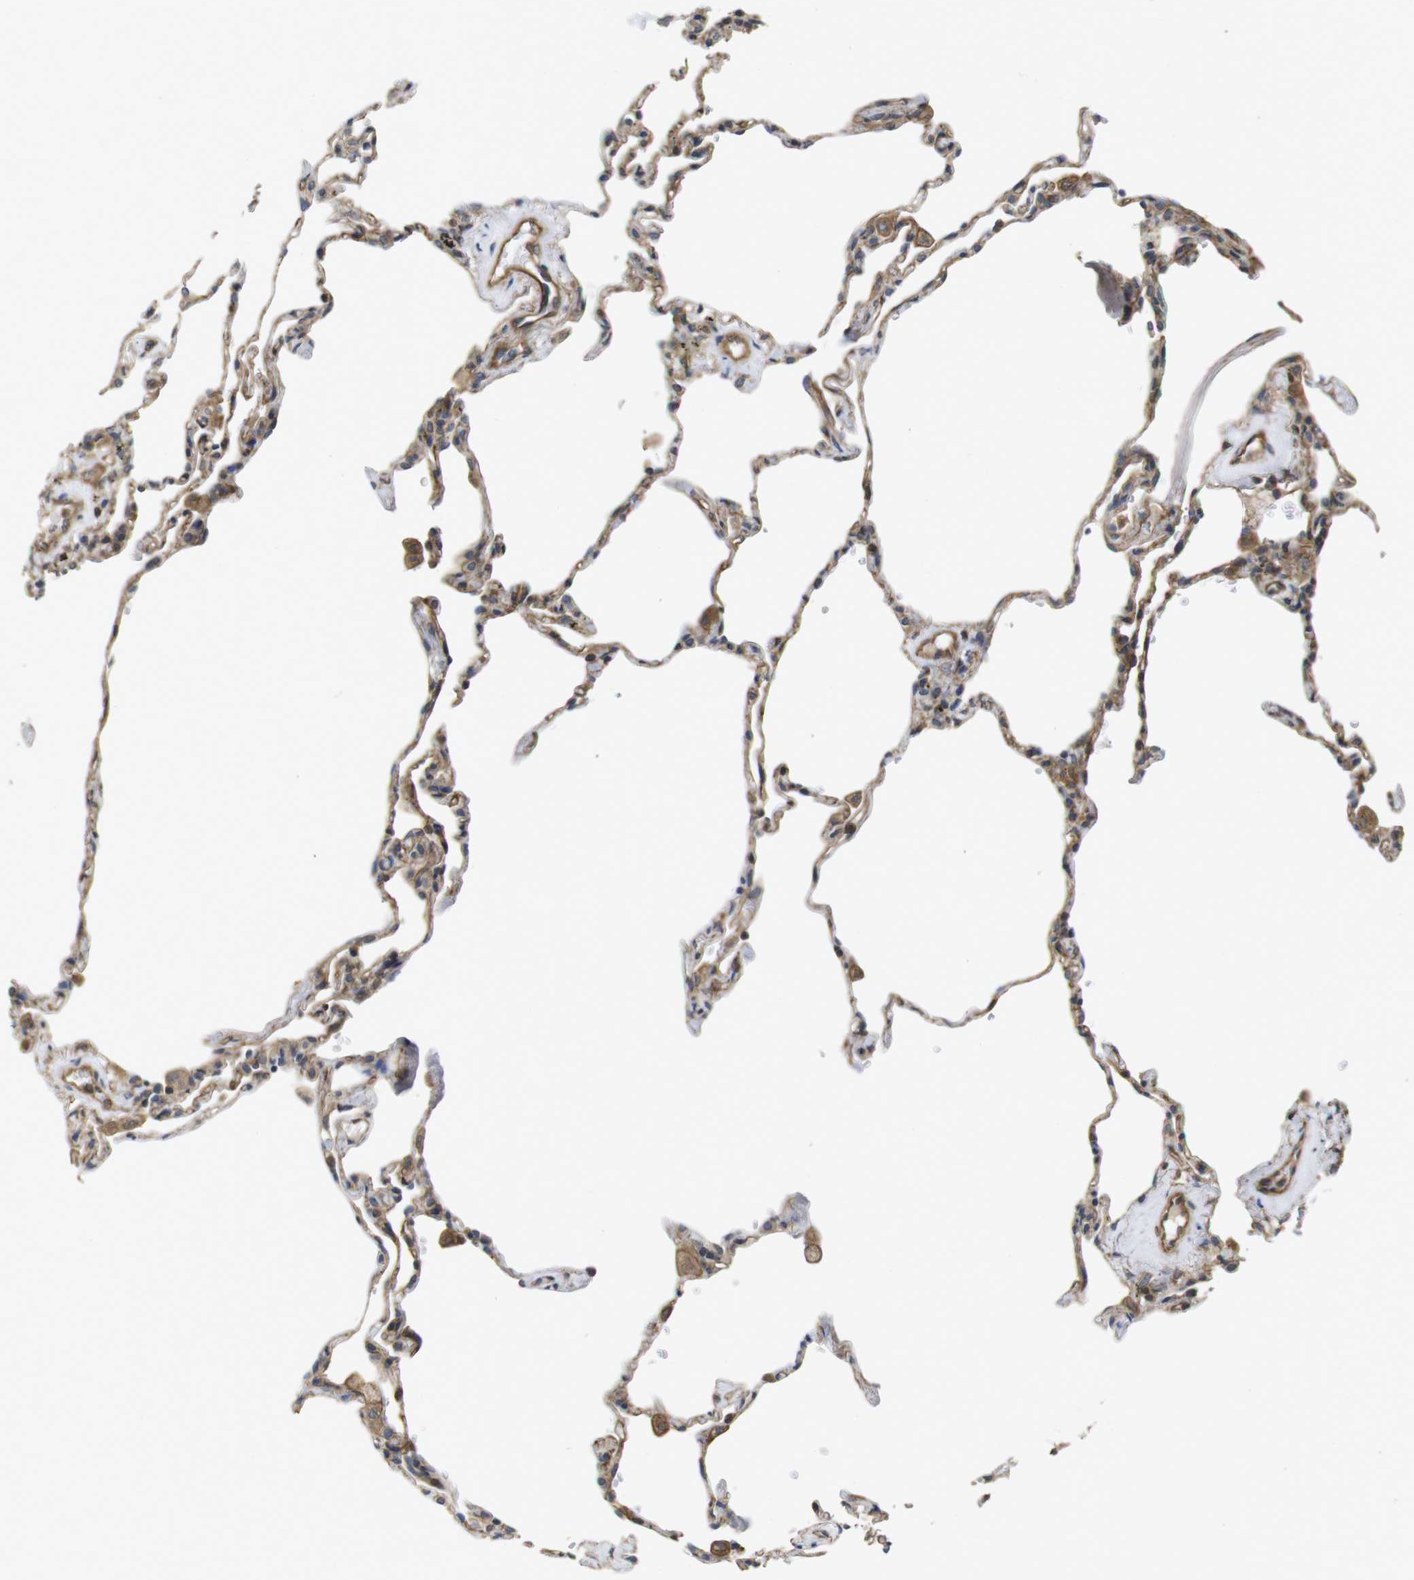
{"staining": {"intensity": "moderate", "quantity": "25%-75%", "location": "cytoplasmic/membranous"}, "tissue": "lung", "cell_type": "Alveolar cells", "image_type": "normal", "snomed": [{"axis": "morphology", "description": "Normal tissue, NOS"}, {"axis": "topography", "description": "Lung"}], "caption": "Immunohistochemical staining of normal lung reveals moderate cytoplasmic/membranous protein staining in approximately 25%-75% of alveolar cells.", "gene": "ZDHHC5", "patient": {"sex": "male", "age": 59}}